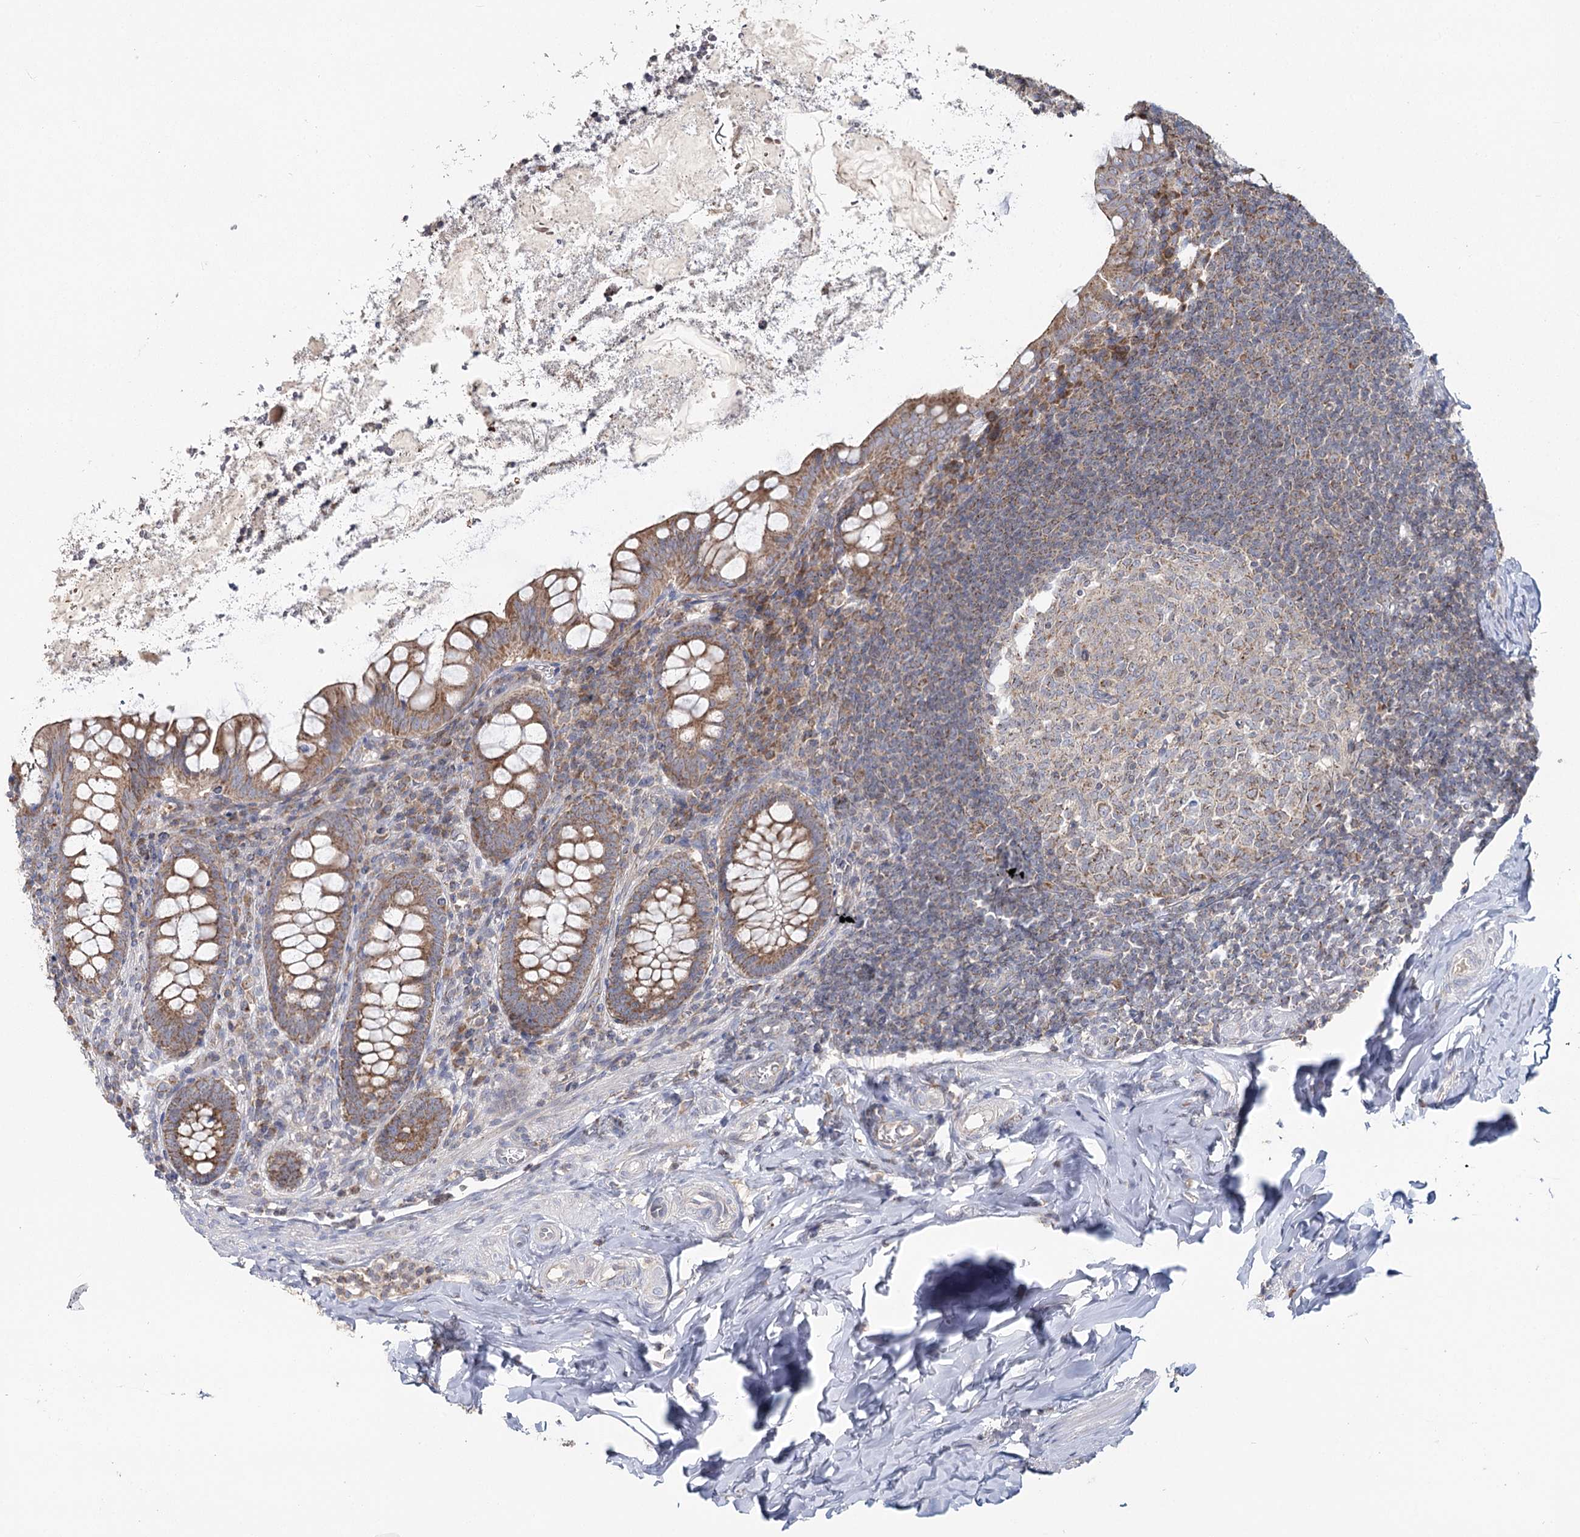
{"staining": {"intensity": "moderate", "quantity": ">75%", "location": "cytoplasmic/membranous"}, "tissue": "appendix", "cell_type": "Glandular cells", "image_type": "normal", "snomed": [{"axis": "morphology", "description": "Normal tissue, NOS"}, {"axis": "topography", "description": "Appendix"}], "caption": "Brown immunohistochemical staining in normal appendix demonstrates moderate cytoplasmic/membranous expression in about >75% of glandular cells.", "gene": "ACOX2", "patient": {"sex": "female", "age": 33}}